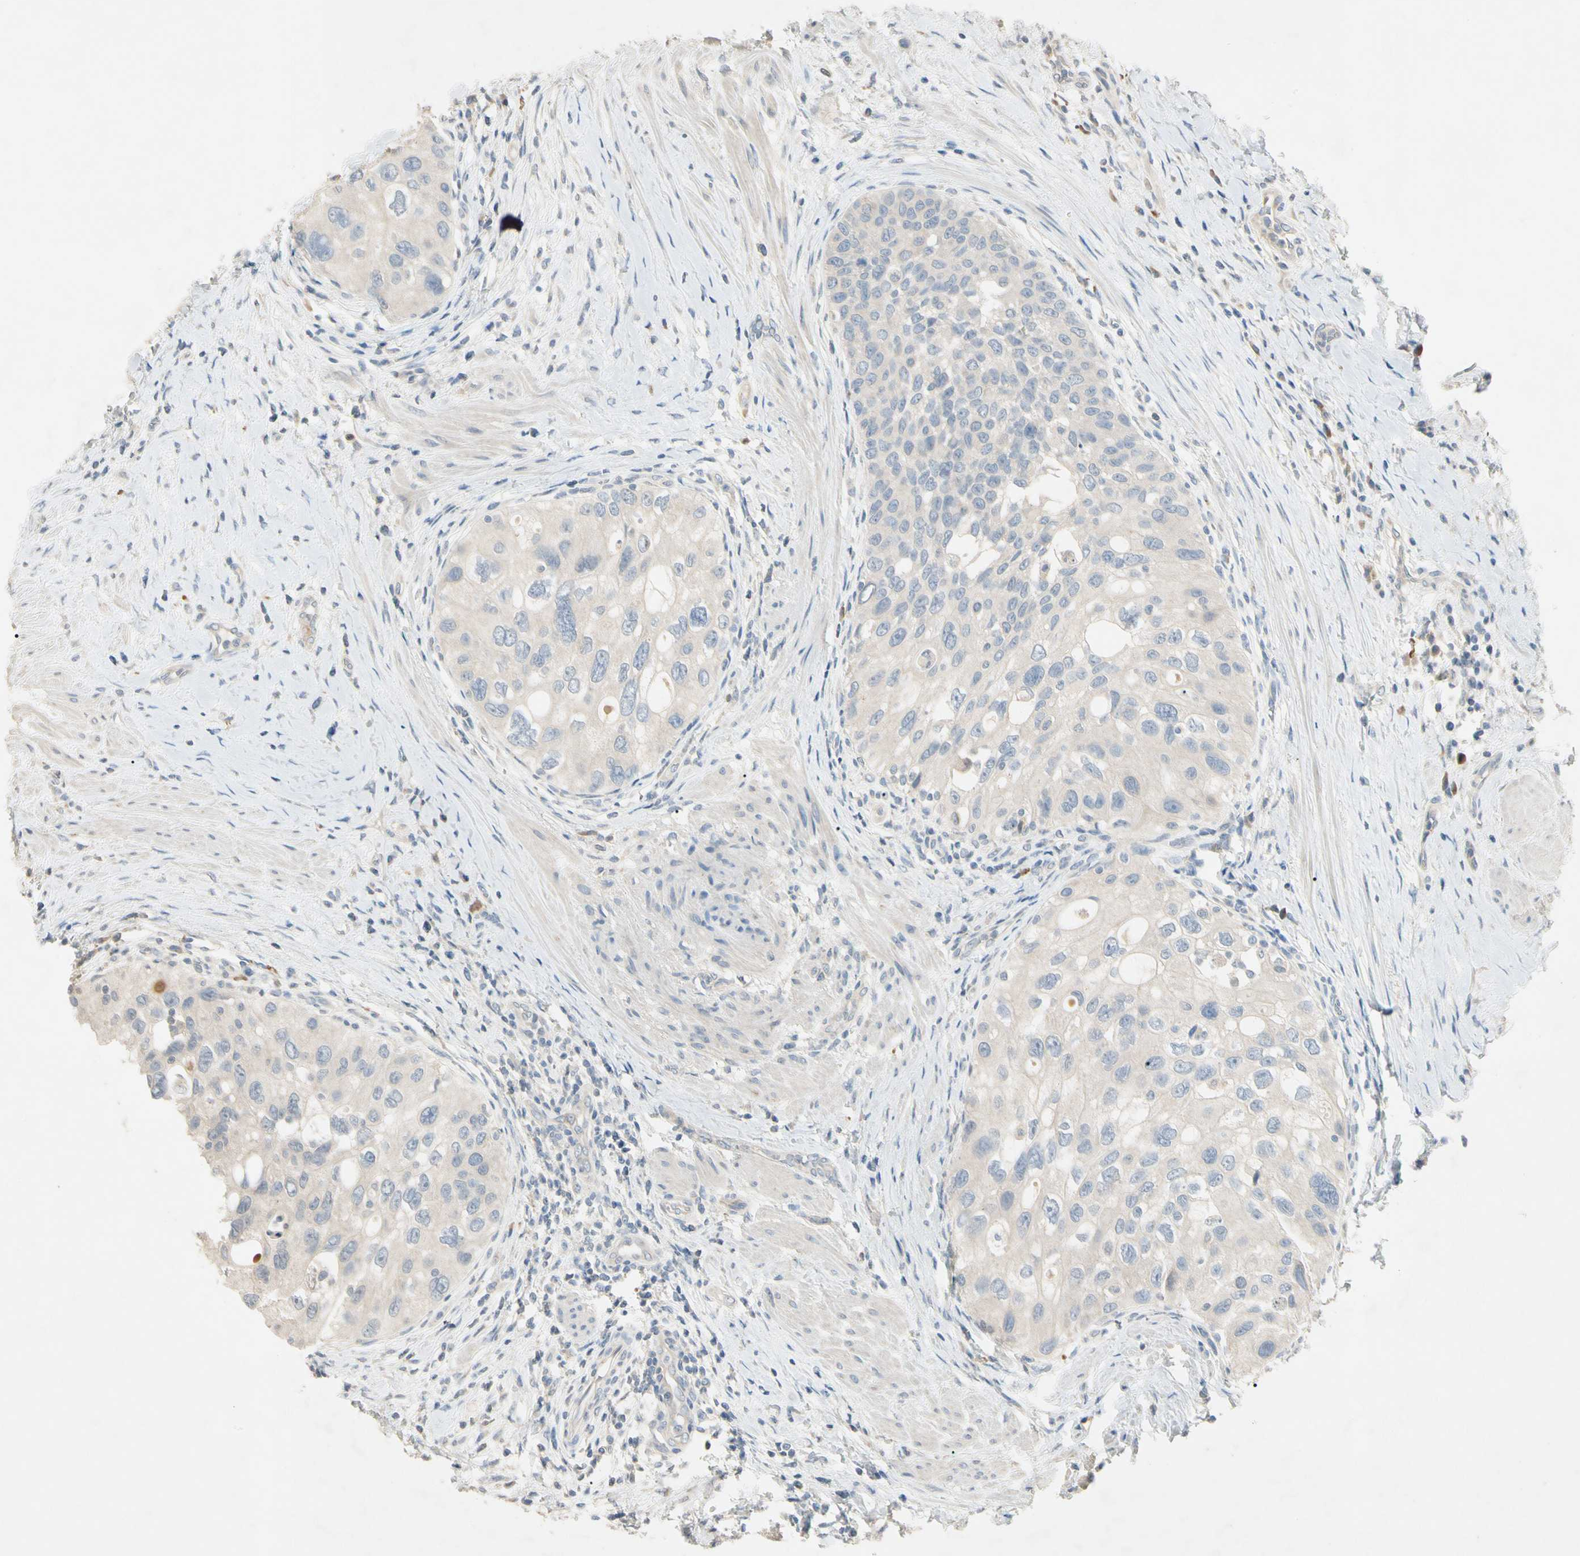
{"staining": {"intensity": "negative", "quantity": "none", "location": "none"}, "tissue": "urothelial cancer", "cell_type": "Tumor cells", "image_type": "cancer", "snomed": [{"axis": "morphology", "description": "Urothelial carcinoma, High grade"}, {"axis": "topography", "description": "Urinary bladder"}], "caption": "DAB (3,3'-diaminobenzidine) immunohistochemical staining of human urothelial cancer reveals no significant expression in tumor cells.", "gene": "PRSS21", "patient": {"sex": "female", "age": 56}}